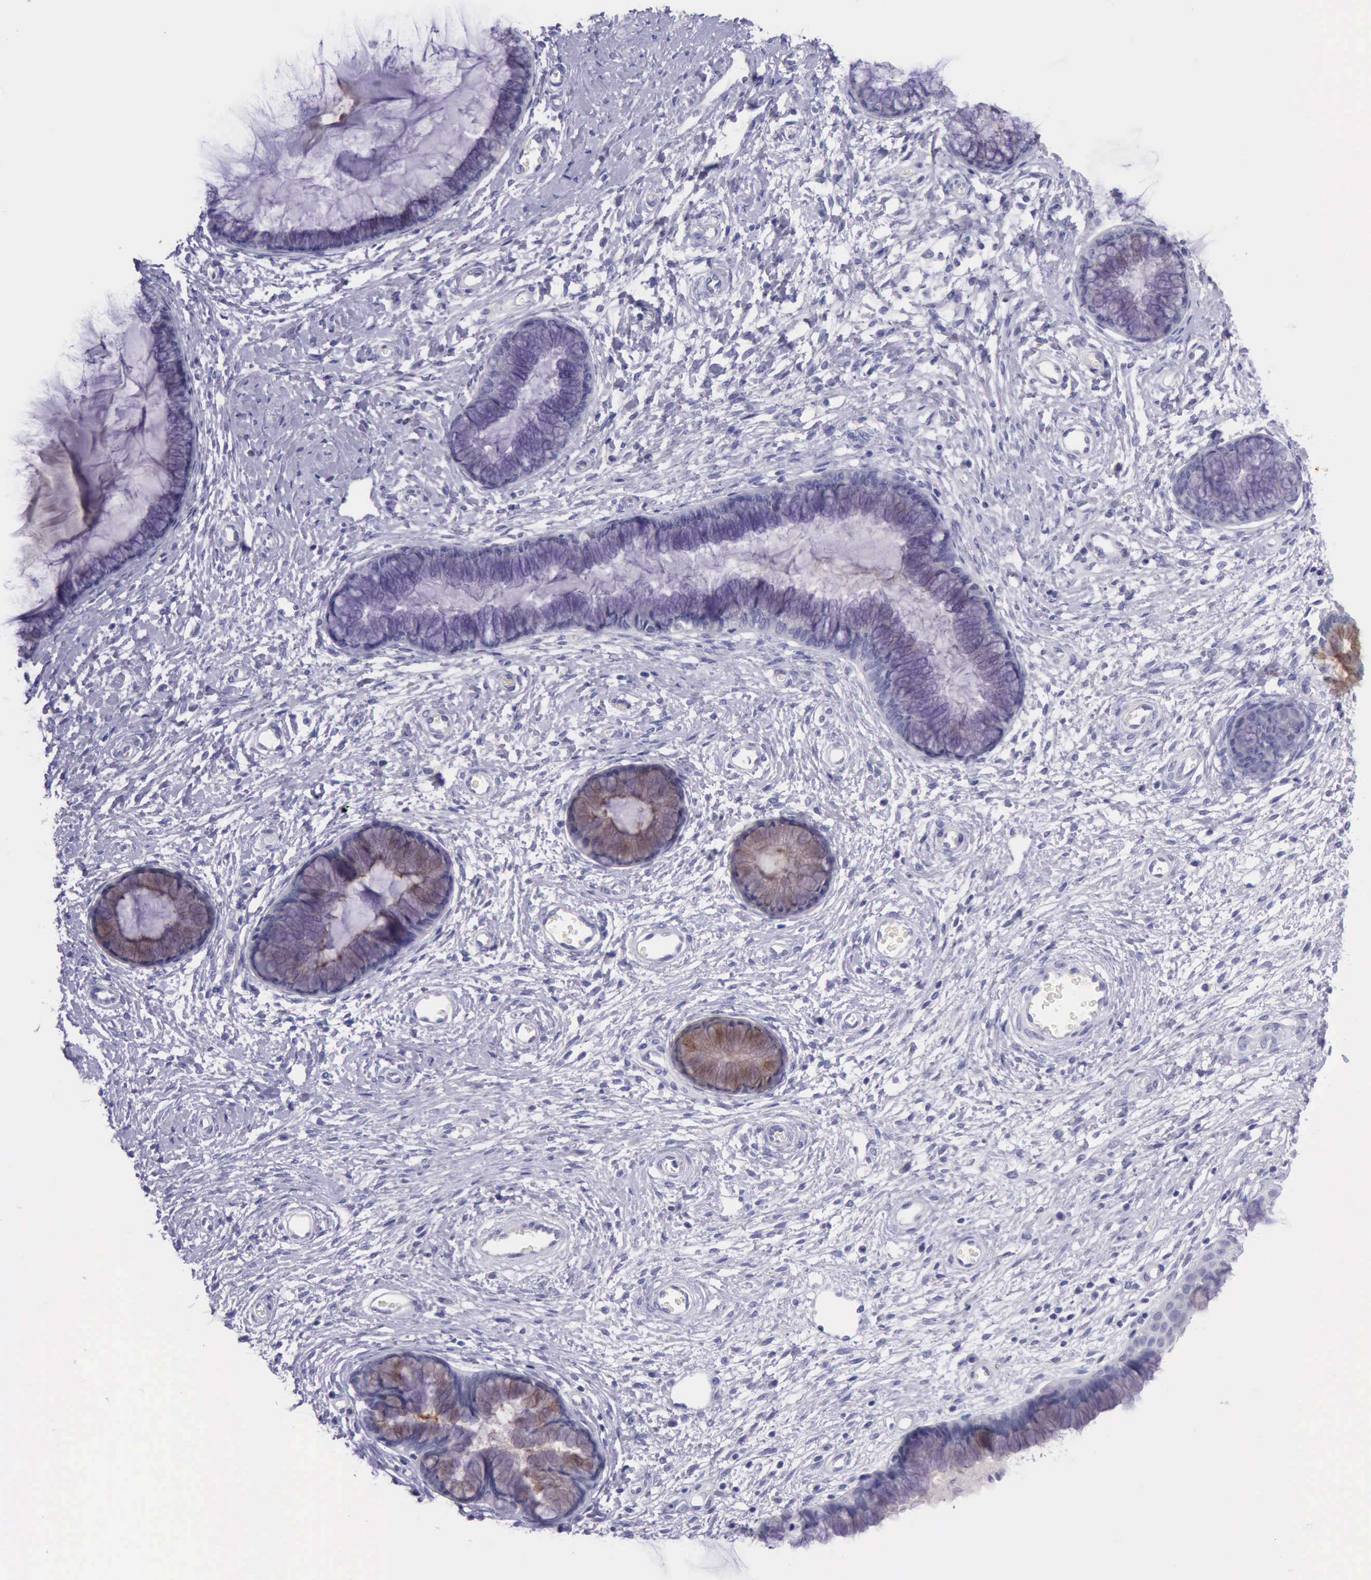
{"staining": {"intensity": "weak", "quantity": "<25%", "location": "cytoplasmic/membranous"}, "tissue": "cervix", "cell_type": "Glandular cells", "image_type": "normal", "snomed": [{"axis": "morphology", "description": "Normal tissue, NOS"}, {"axis": "topography", "description": "Cervix"}], "caption": "IHC histopathology image of unremarkable cervix: human cervix stained with DAB (3,3'-diaminobenzidine) reveals no significant protein expression in glandular cells.", "gene": "LRFN5", "patient": {"sex": "female", "age": 27}}